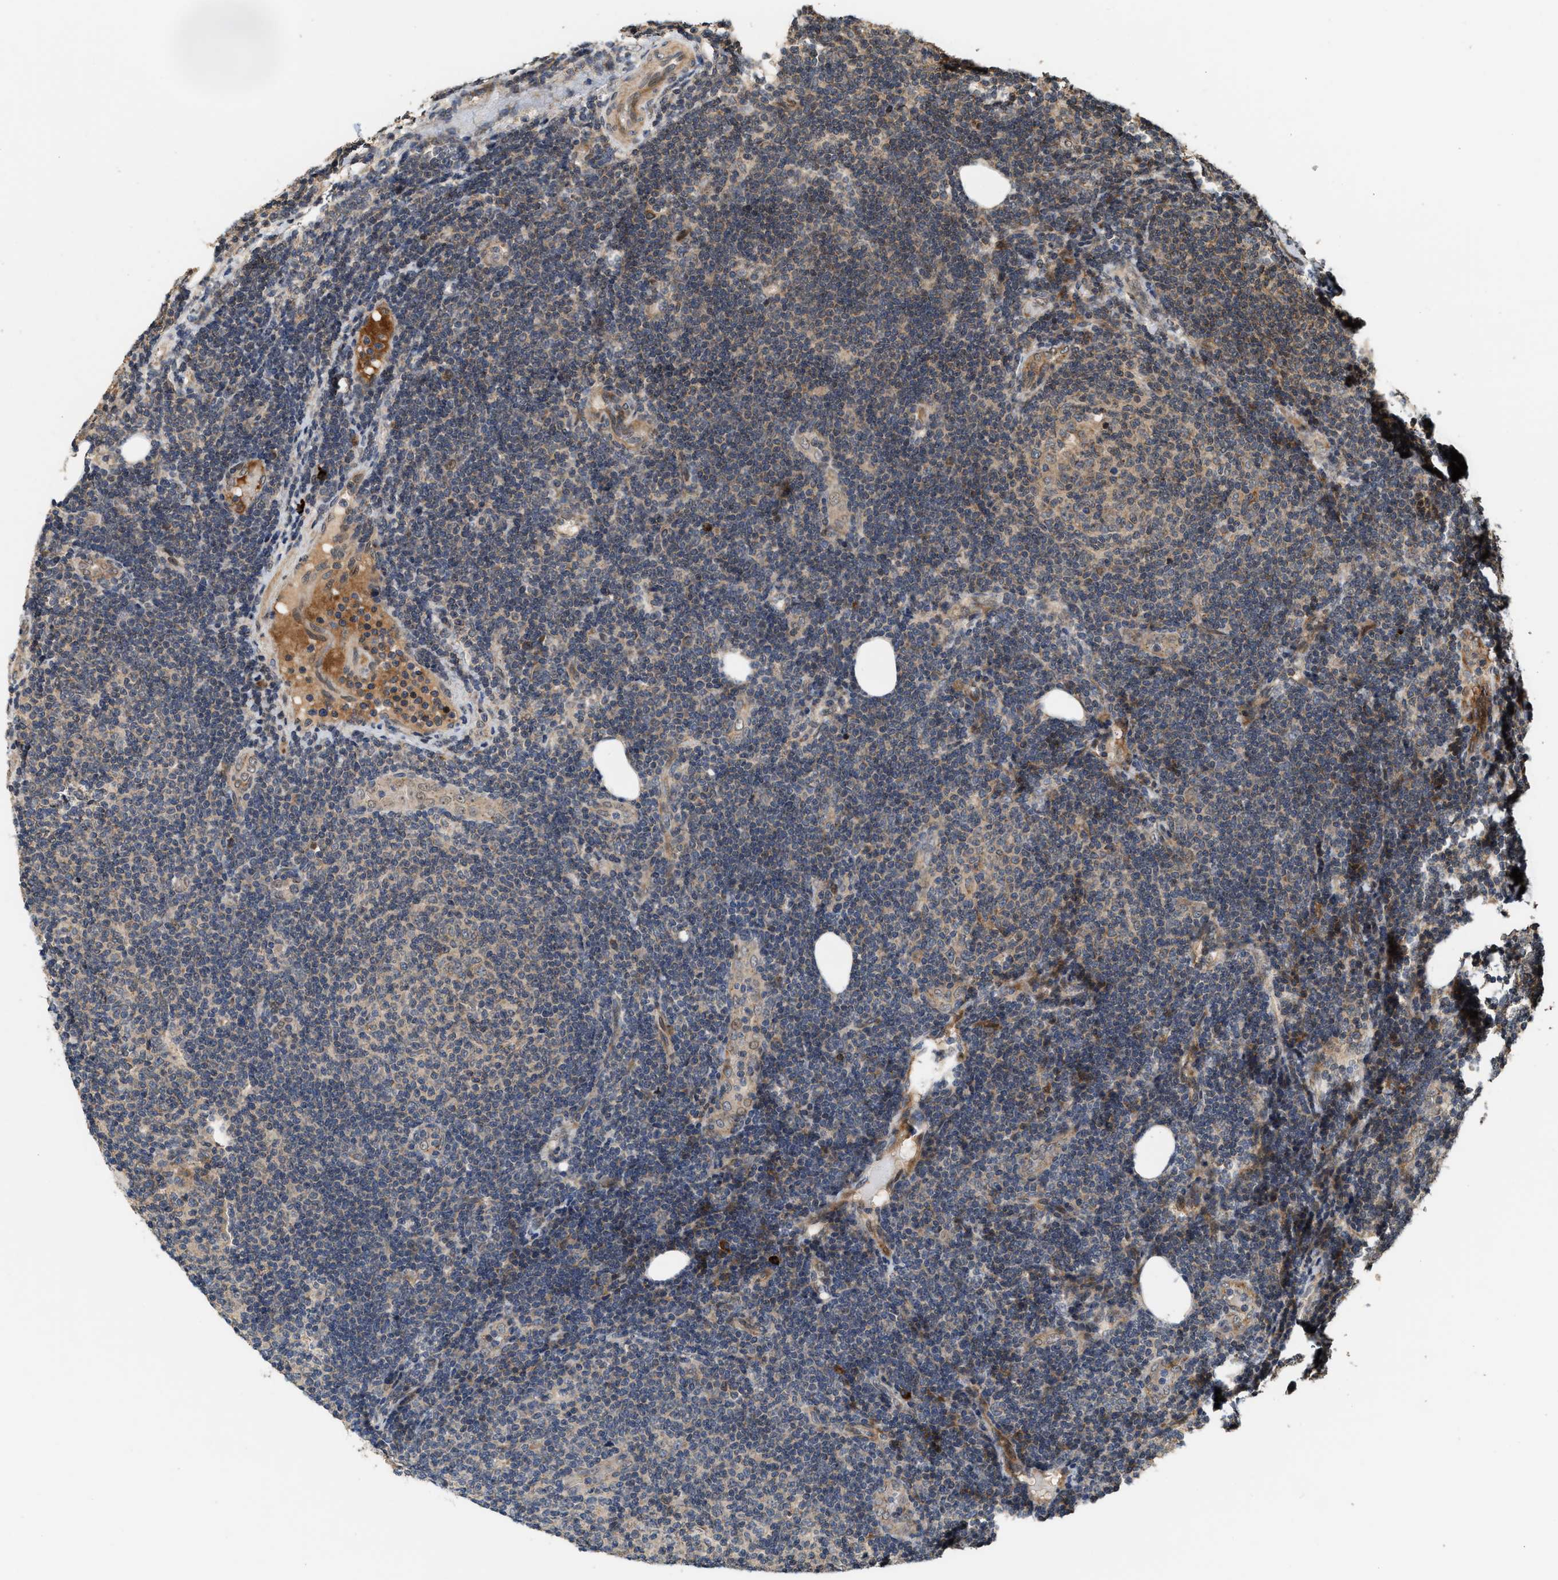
{"staining": {"intensity": "negative", "quantity": "none", "location": "none"}, "tissue": "lymphoma", "cell_type": "Tumor cells", "image_type": "cancer", "snomed": [{"axis": "morphology", "description": "Malignant lymphoma, non-Hodgkin's type, Low grade"}, {"axis": "topography", "description": "Lymph node"}], "caption": "Immunohistochemistry (IHC) histopathology image of neoplastic tissue: human low-grade malignant lymphoma, non-Hodgkin's type stained with DAB shows no significant protein staining in tumor cells.", "gene": "ELP2", "patient": {"sex": "male", "age": 83}}